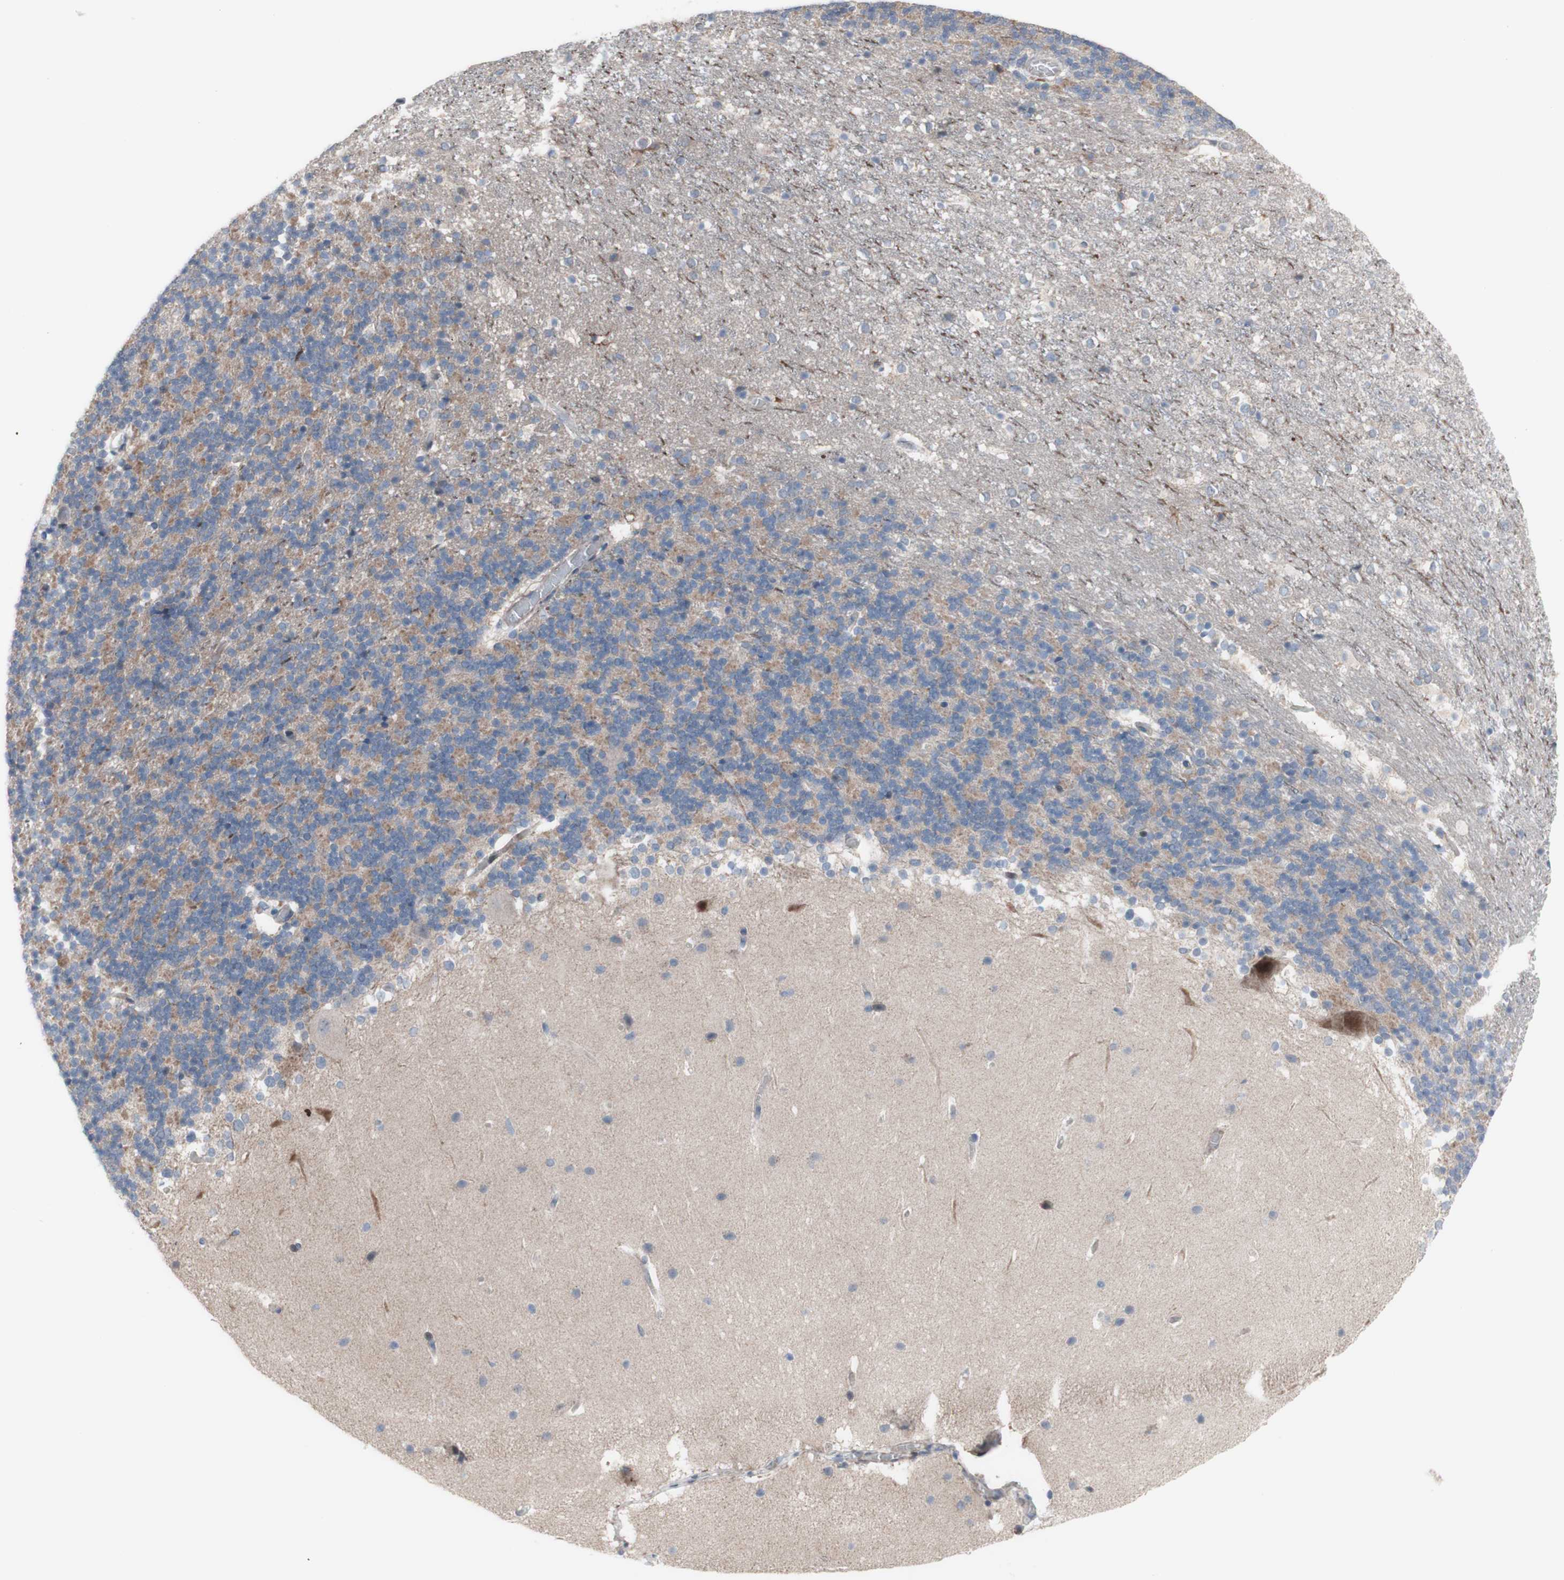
{"staining": {"intensity": "negative", "quantity": "none", "location": "none"}, "tissue": "cerebellum", "cell_type": "Cells in granular layer", "image_type": "normal", "snomed": [{"axis": "morphology", "description": "Normal tissue, NOS"}, {"axis": "topography", "description": "Cerebellum"}], "caption": "The image demonstrates no staining of cells in granular layer in benign cerebellum. Nuclei are stained in blue.", "gene": "PHTF2", "patient": {"sex": "female", "age": 19}}